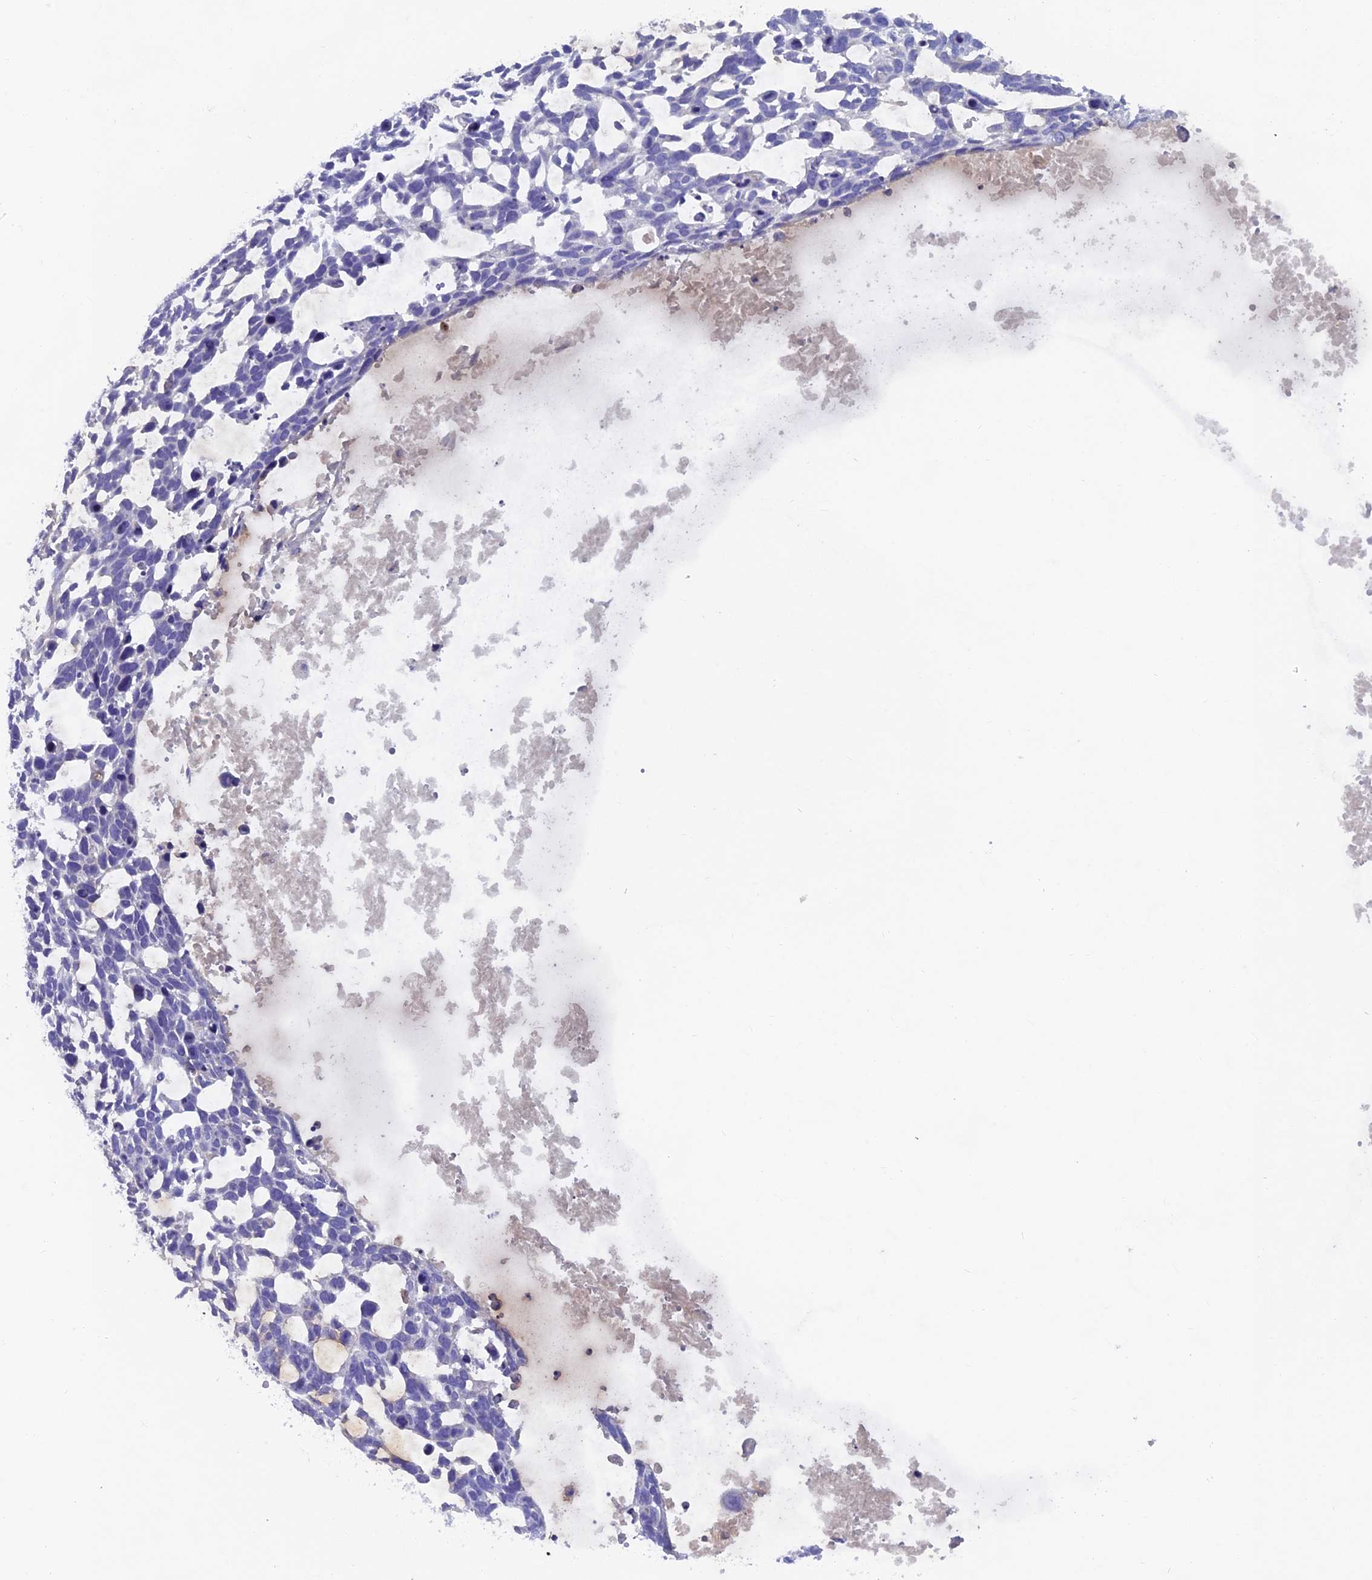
{"staining": {"intensity": "negative", "quantity": "none", "location": "none"}, "tissue": "skin cancer", "cell_type": "Tumor cells", "image_type": "cancer", "snomed": [{"axis": "morphology", "description": "Basal cell carcinoma"}, {"axis": "topography", "description": "Skin"}], "caption": "Human skin basal cell carcinoma stained for a protein using IHC shows no expression in tumor cells.", "gene": "ABI3BP", "patient": {"sex": "male", "age": 88}}